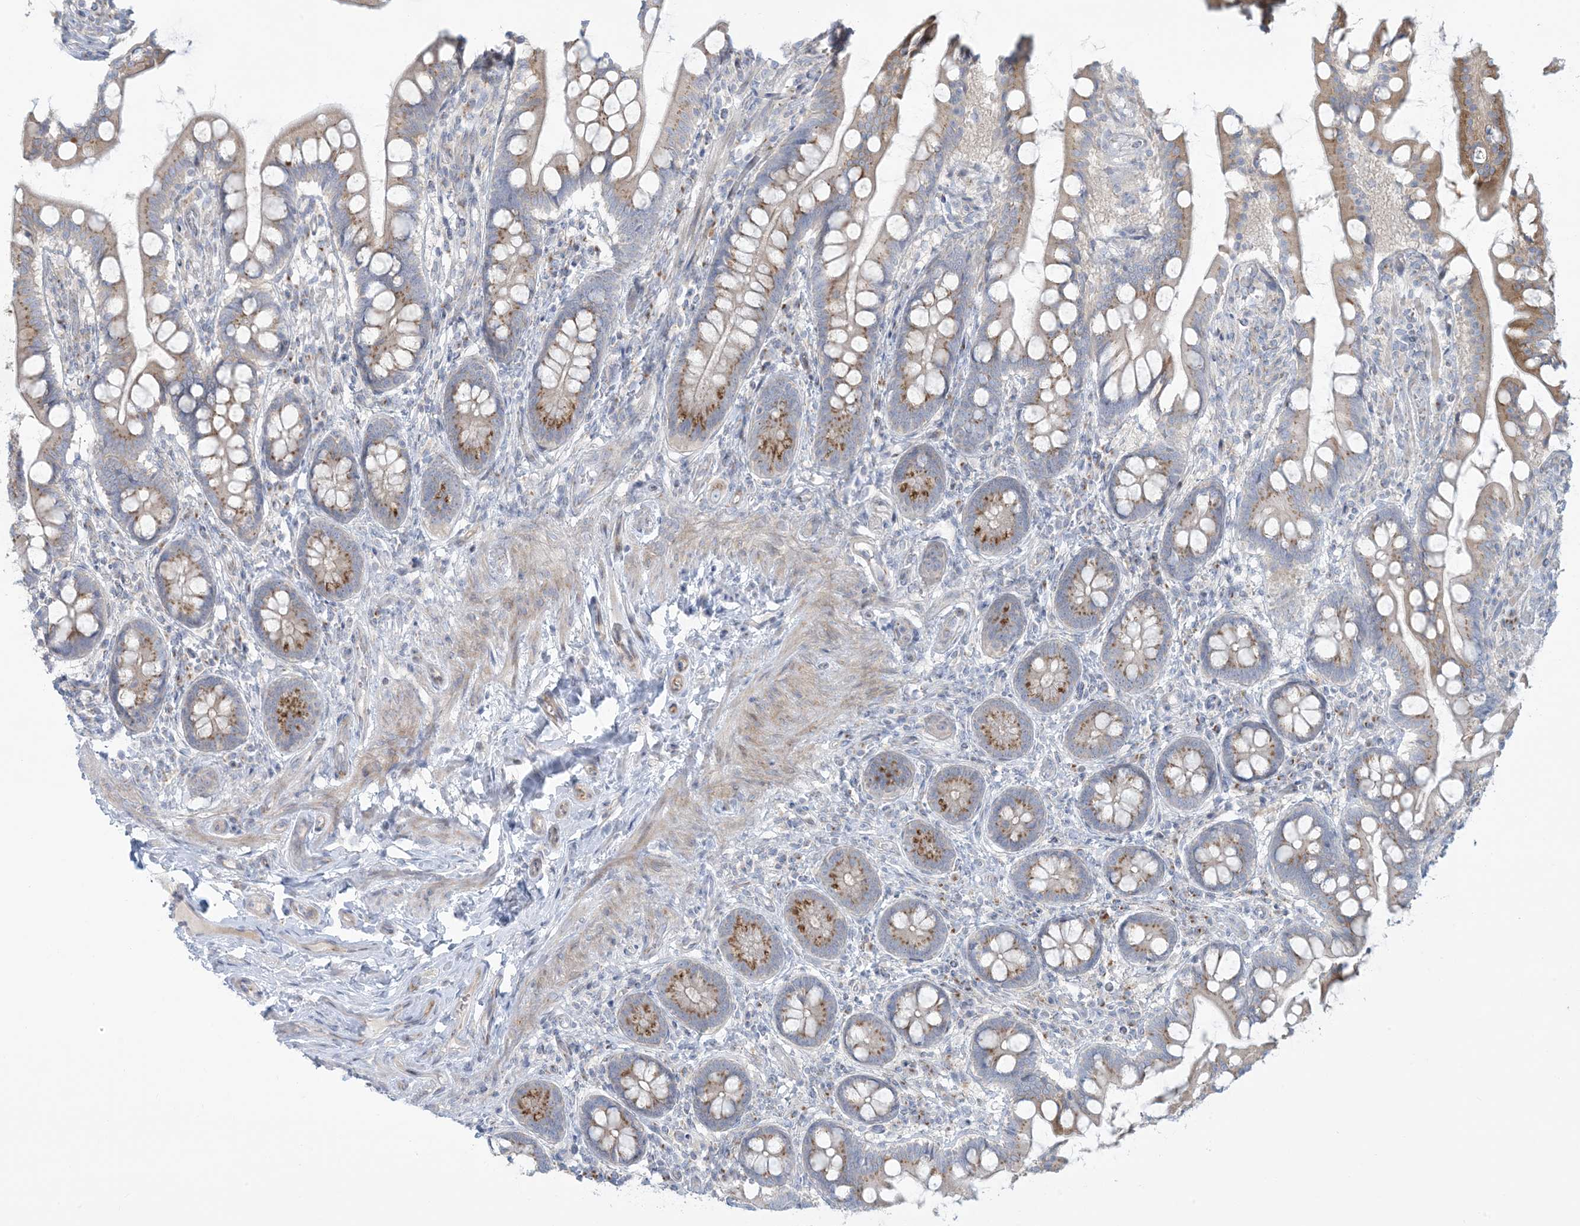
{"staining": {"intensity": "moderate", "quantity": ">75%", "location": "cytoplasmic/membranous"}, "tissue": "small intestine", "cell_type": "Glandular cells", "image_type": "normal", "snomed": [{"axis": "morphology", "description": "Normal tissue, NOS"}, {"axis": "topography", "description": "Small intestine"}], "caption": "Immunohistochemical staining of benign small intestine displays >75% levels of moderate cytoplasmic/membranous protein positivity in approximately >75% of glandular cells. Nuclei are stained in blue.", "gene": "AFTPH", "patient": {"sex": "male", "age": 52}}